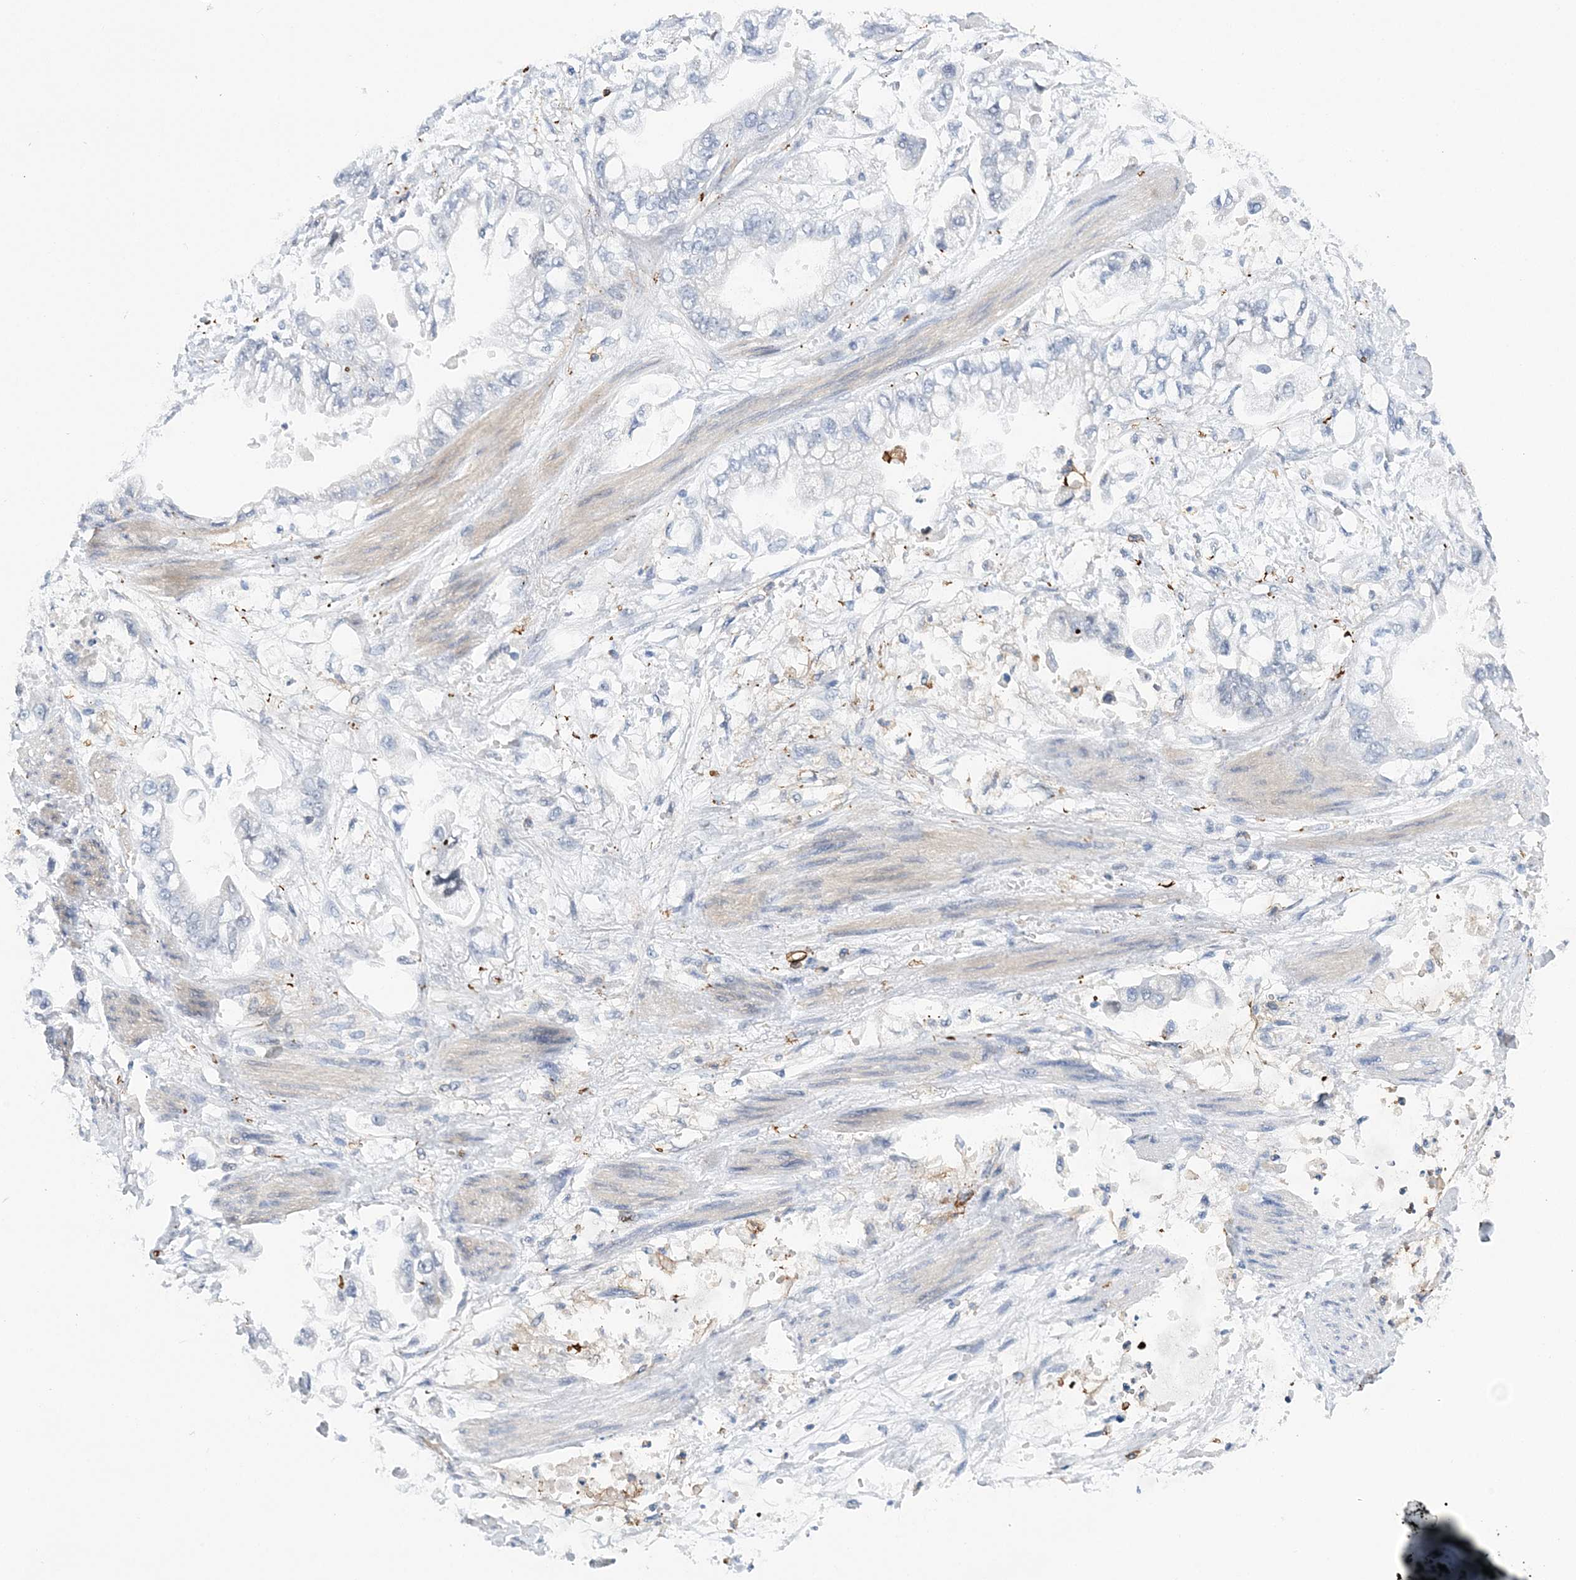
{"staining": {"intensity": "negative", "quantity": "none", "location": "none"}, "tissue": "stomach cancer", "cell_type": "Tumor cells", "image_type": "cancer", "snomed": [{"axis": "morphology", "description": "Adenocarcinoma, NOS"}, {"axis": "topography", "description": "Stomach"}], "caption": "Tumor cells show no significant protein staining in adenocarcinoma (stomach).", "gene": "PRMT9", "patient": {"sex": "male", "age": 62}}